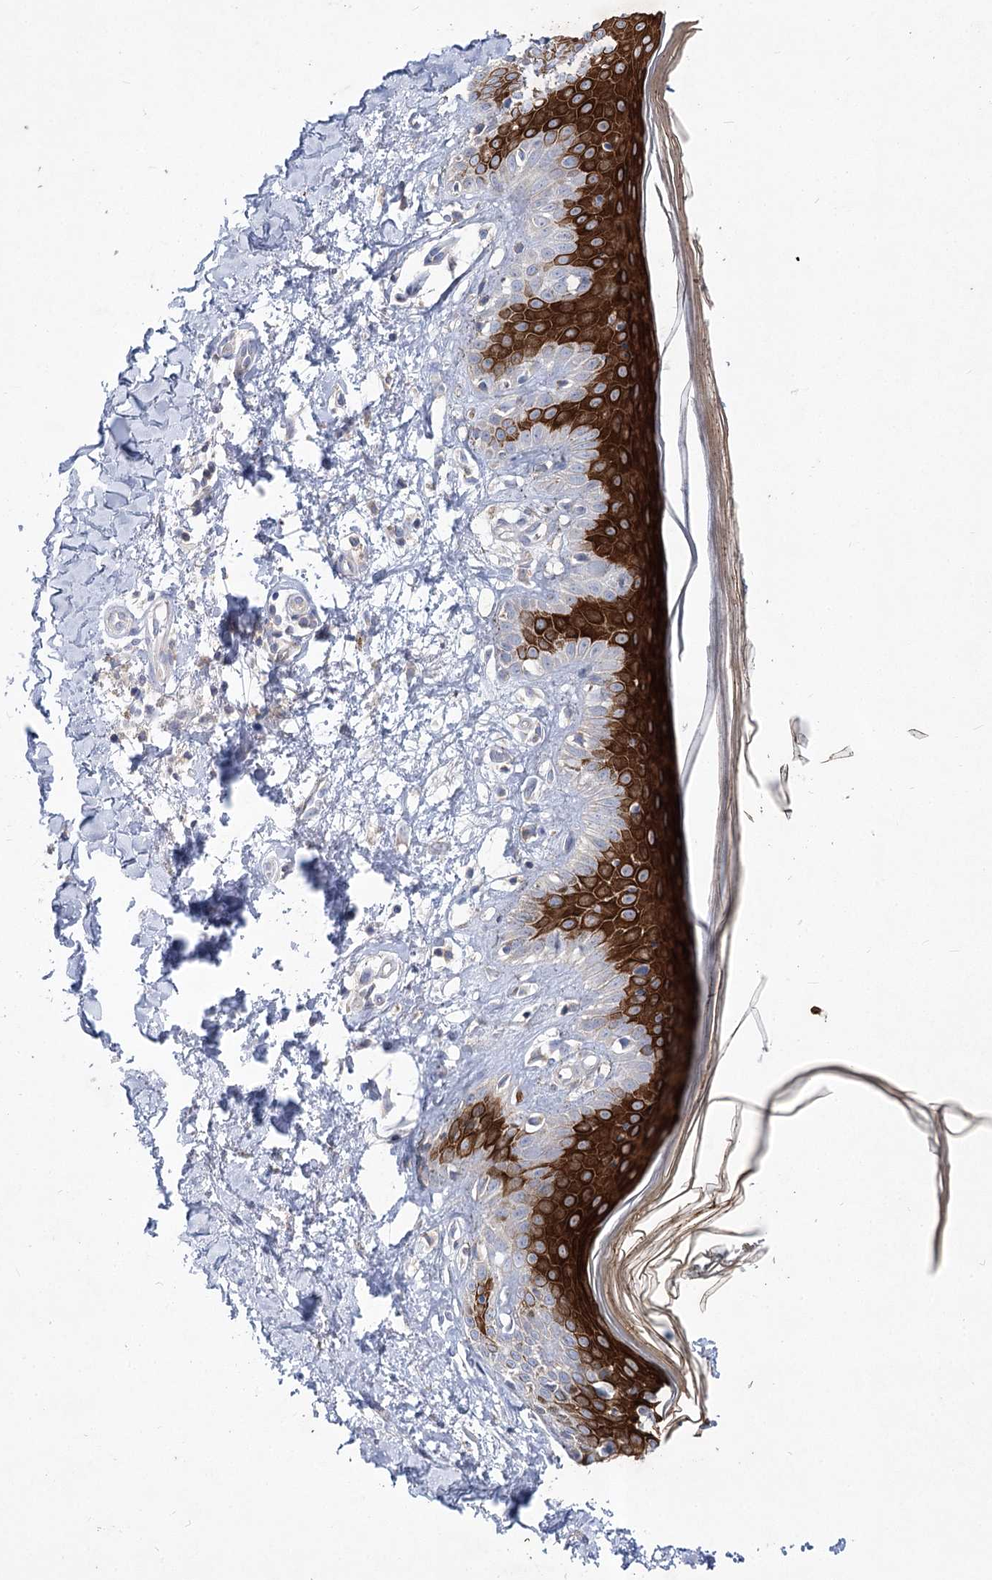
{"staining": {"intensity": "negative", "quantity": "none", "location": "none"}, "tissue": "skin", "cell_type": "Fibroblasts", "image_type": "normal", "snomed": [{"axis": "morphology", "description": "Normal tissue, NOS"}, {"axis": "topography", "description": "Skin"}], "caption": "Immunohistochemical staining of unremarkable skin exhibits no significant positivity in fibroblasts.", "gene": "ITSN2", "patient": {"sex": "female", "age": 64}}